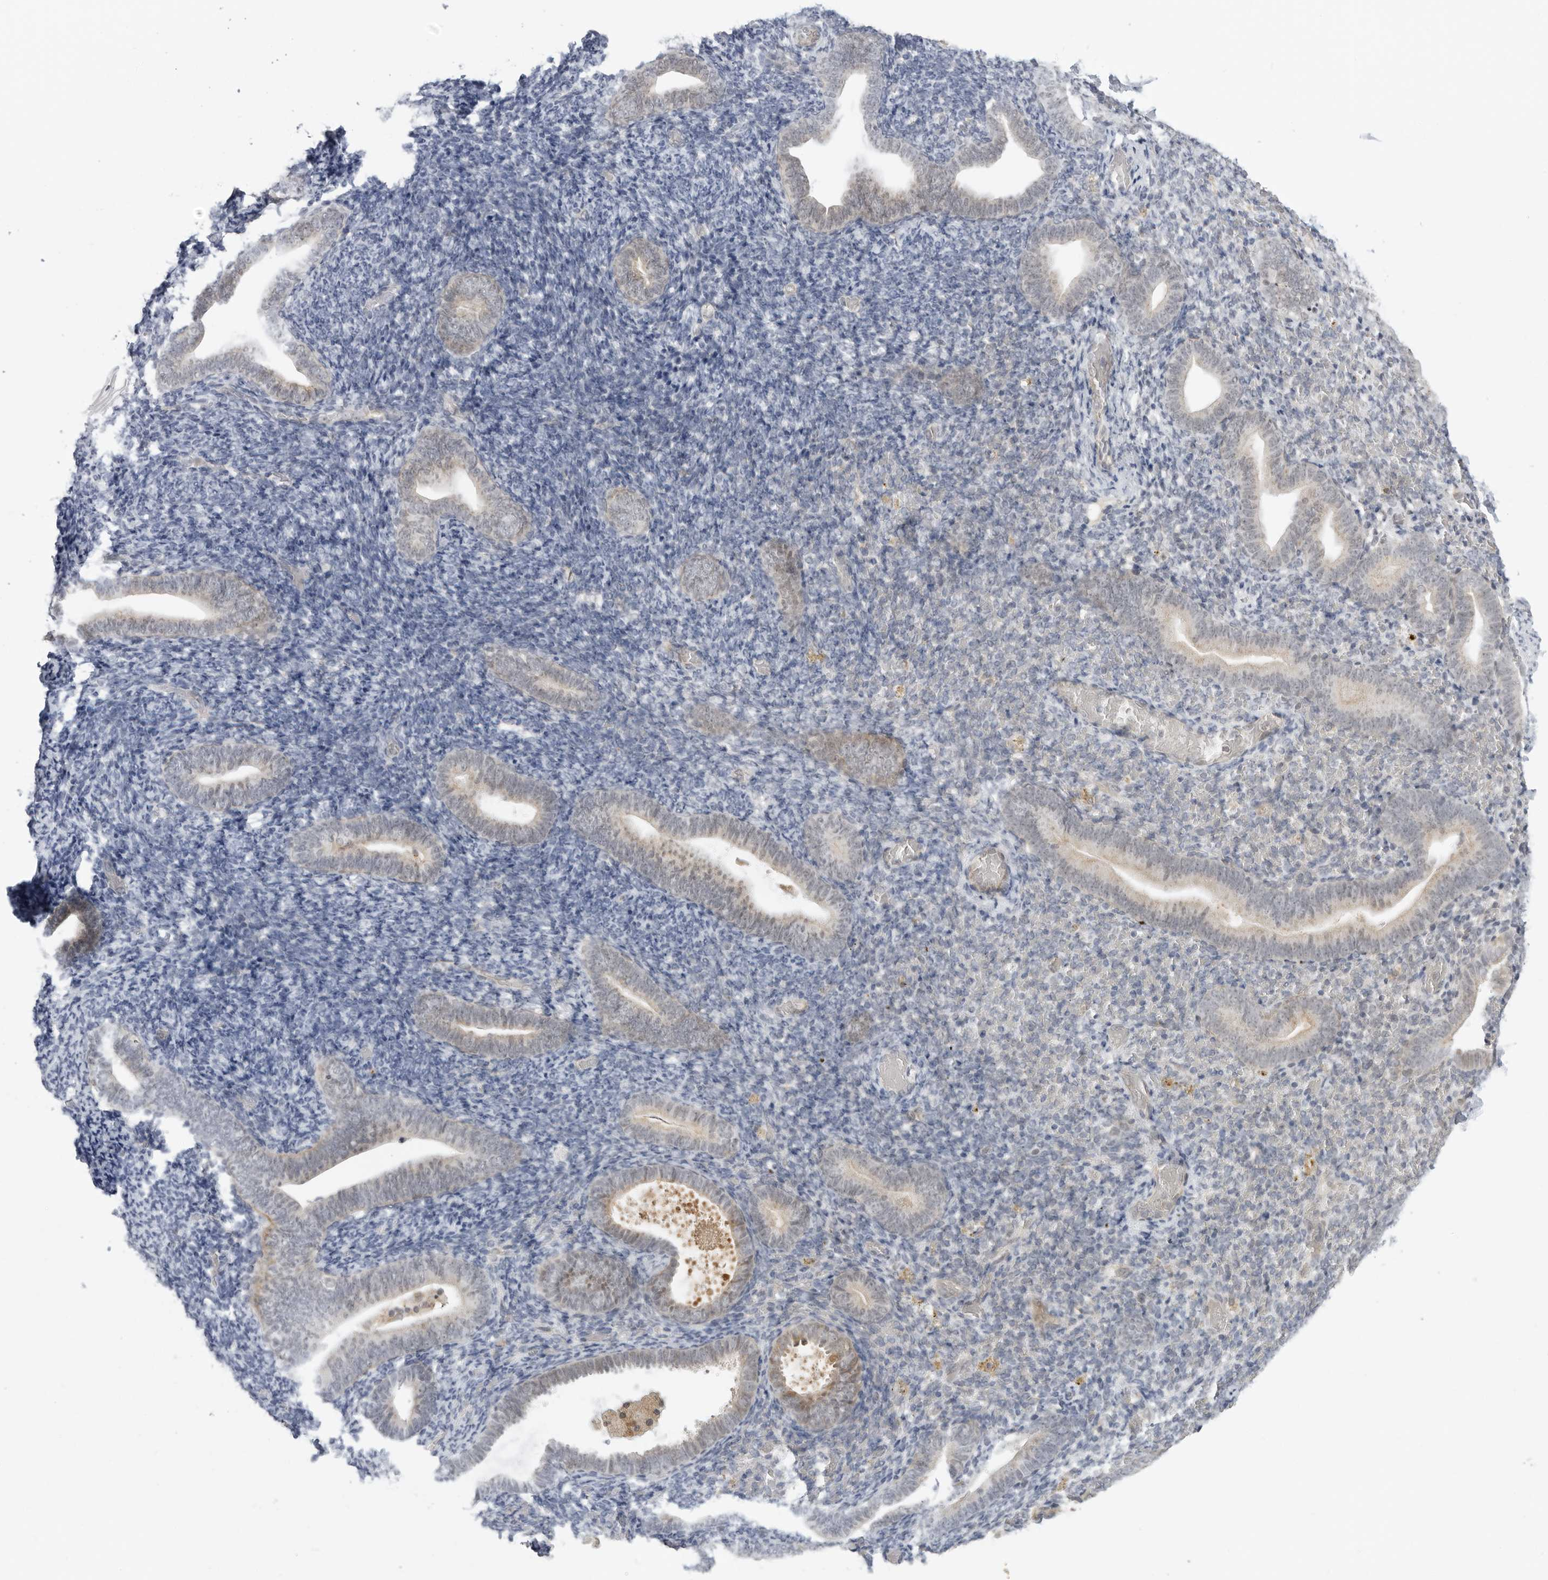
{"staining": {"intensity": "negative", "quantity": "none", "location": "none"}, "tissue": "endometrium", "cell_type": "Cells in endometrial stroma", "image_type": "normal", "snomed": [{"axis": "morphology", "description": "Normal tissue, NOS"}, {"axis": "topography", "description": "Endometrium"}], "caption": "The micrograph demonstrates no significant positivity in cells in endometrial stroma of endometrium.", "gene": "SUGCT", "patient": {"sex": "female", "age": 51}}